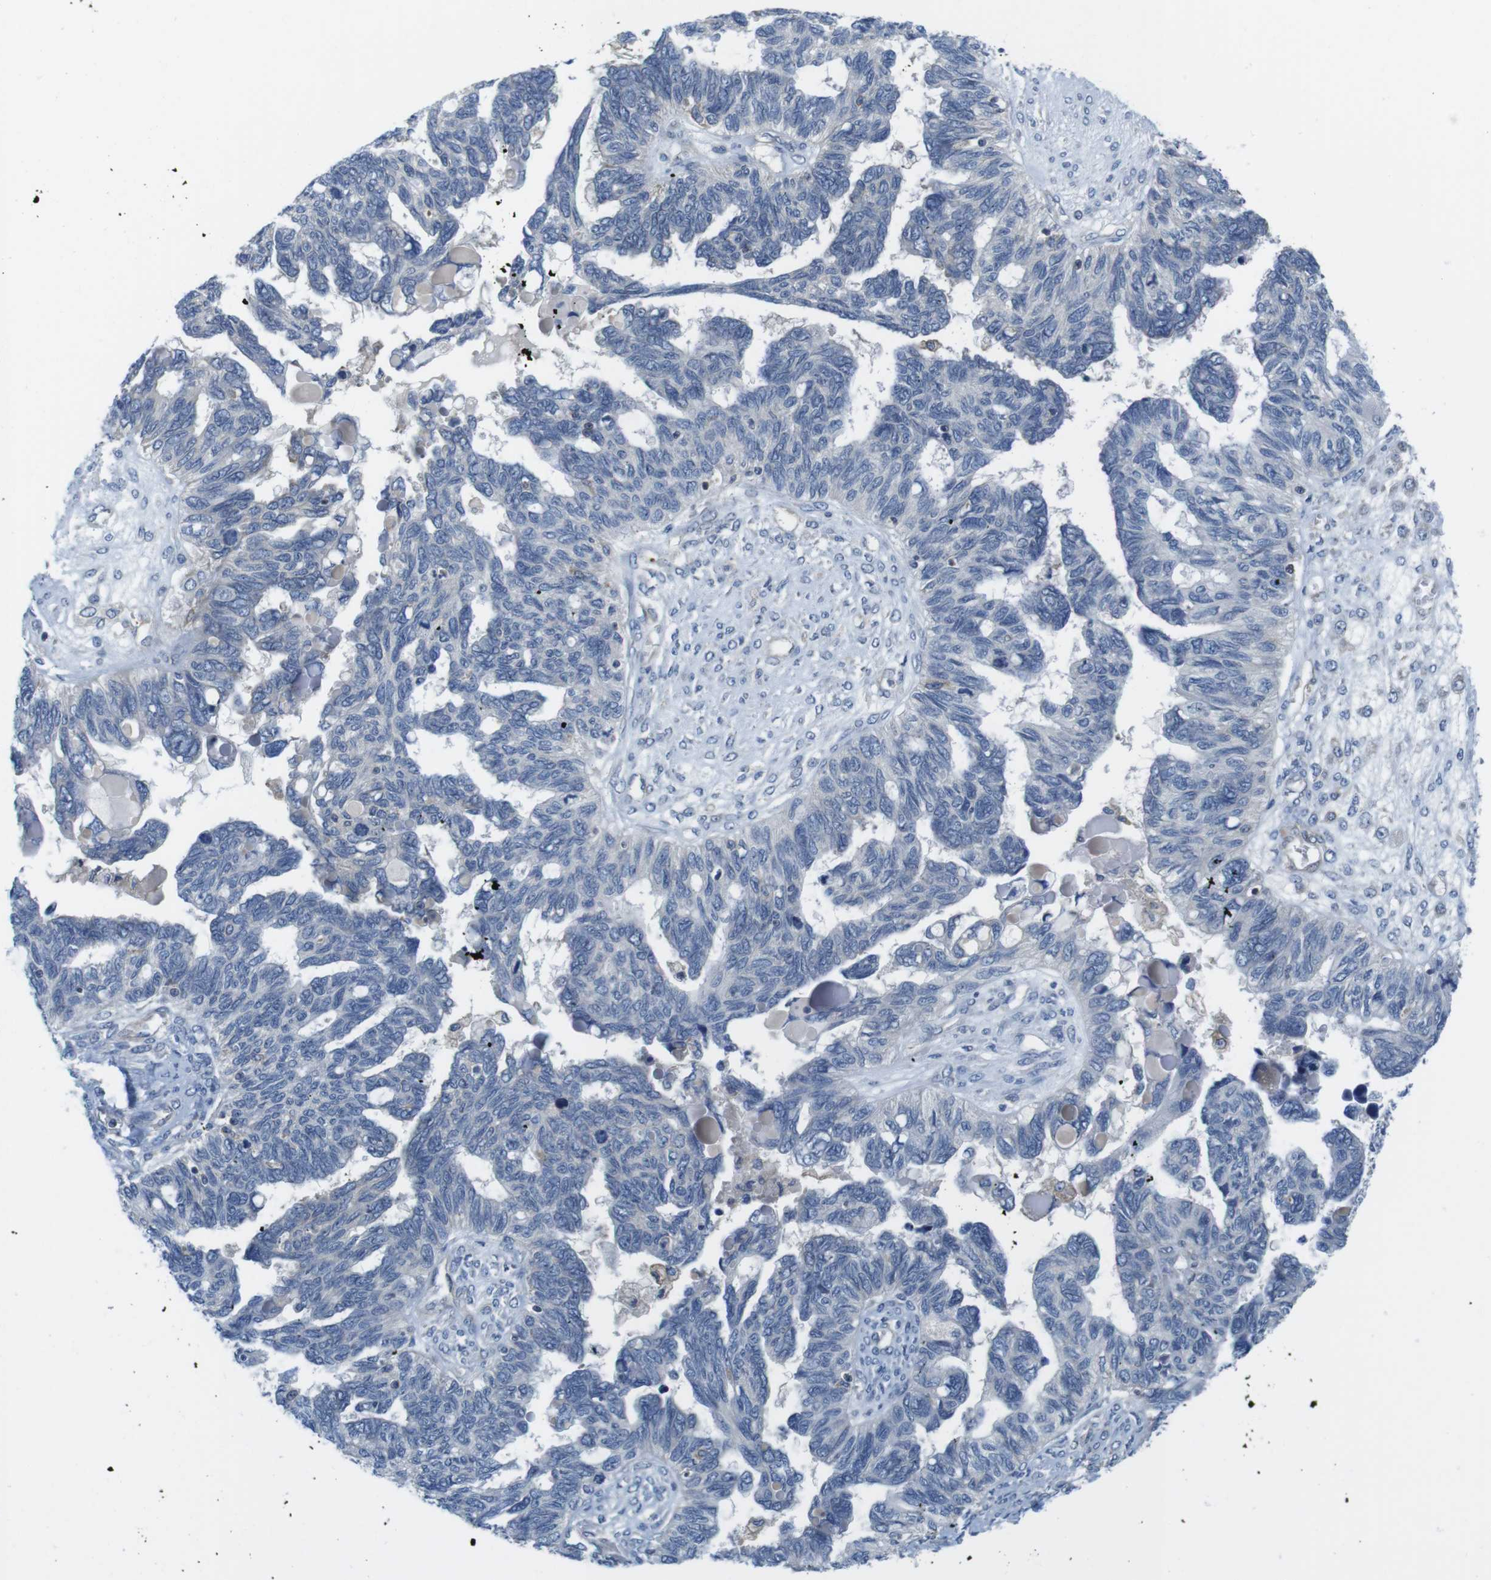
{"staining": {"intensity": "negative", "quantity": "none", "location": "none"}, "tissue": "ovarian cancer", "cell_type": "Tumor cells", "image_type": "cancer", "snomed": [{"axis": "morphology", "description": "Cystadenocarcinoma, serous, NOS"}, {"axis": "topography", "description": "Ovary"}], "caption": "The micrograph demonstrates no staining of tumor cells in ovarian cancer.", "gene": "HERPUD2", "patient": {"sex": "female", "age": 79}}